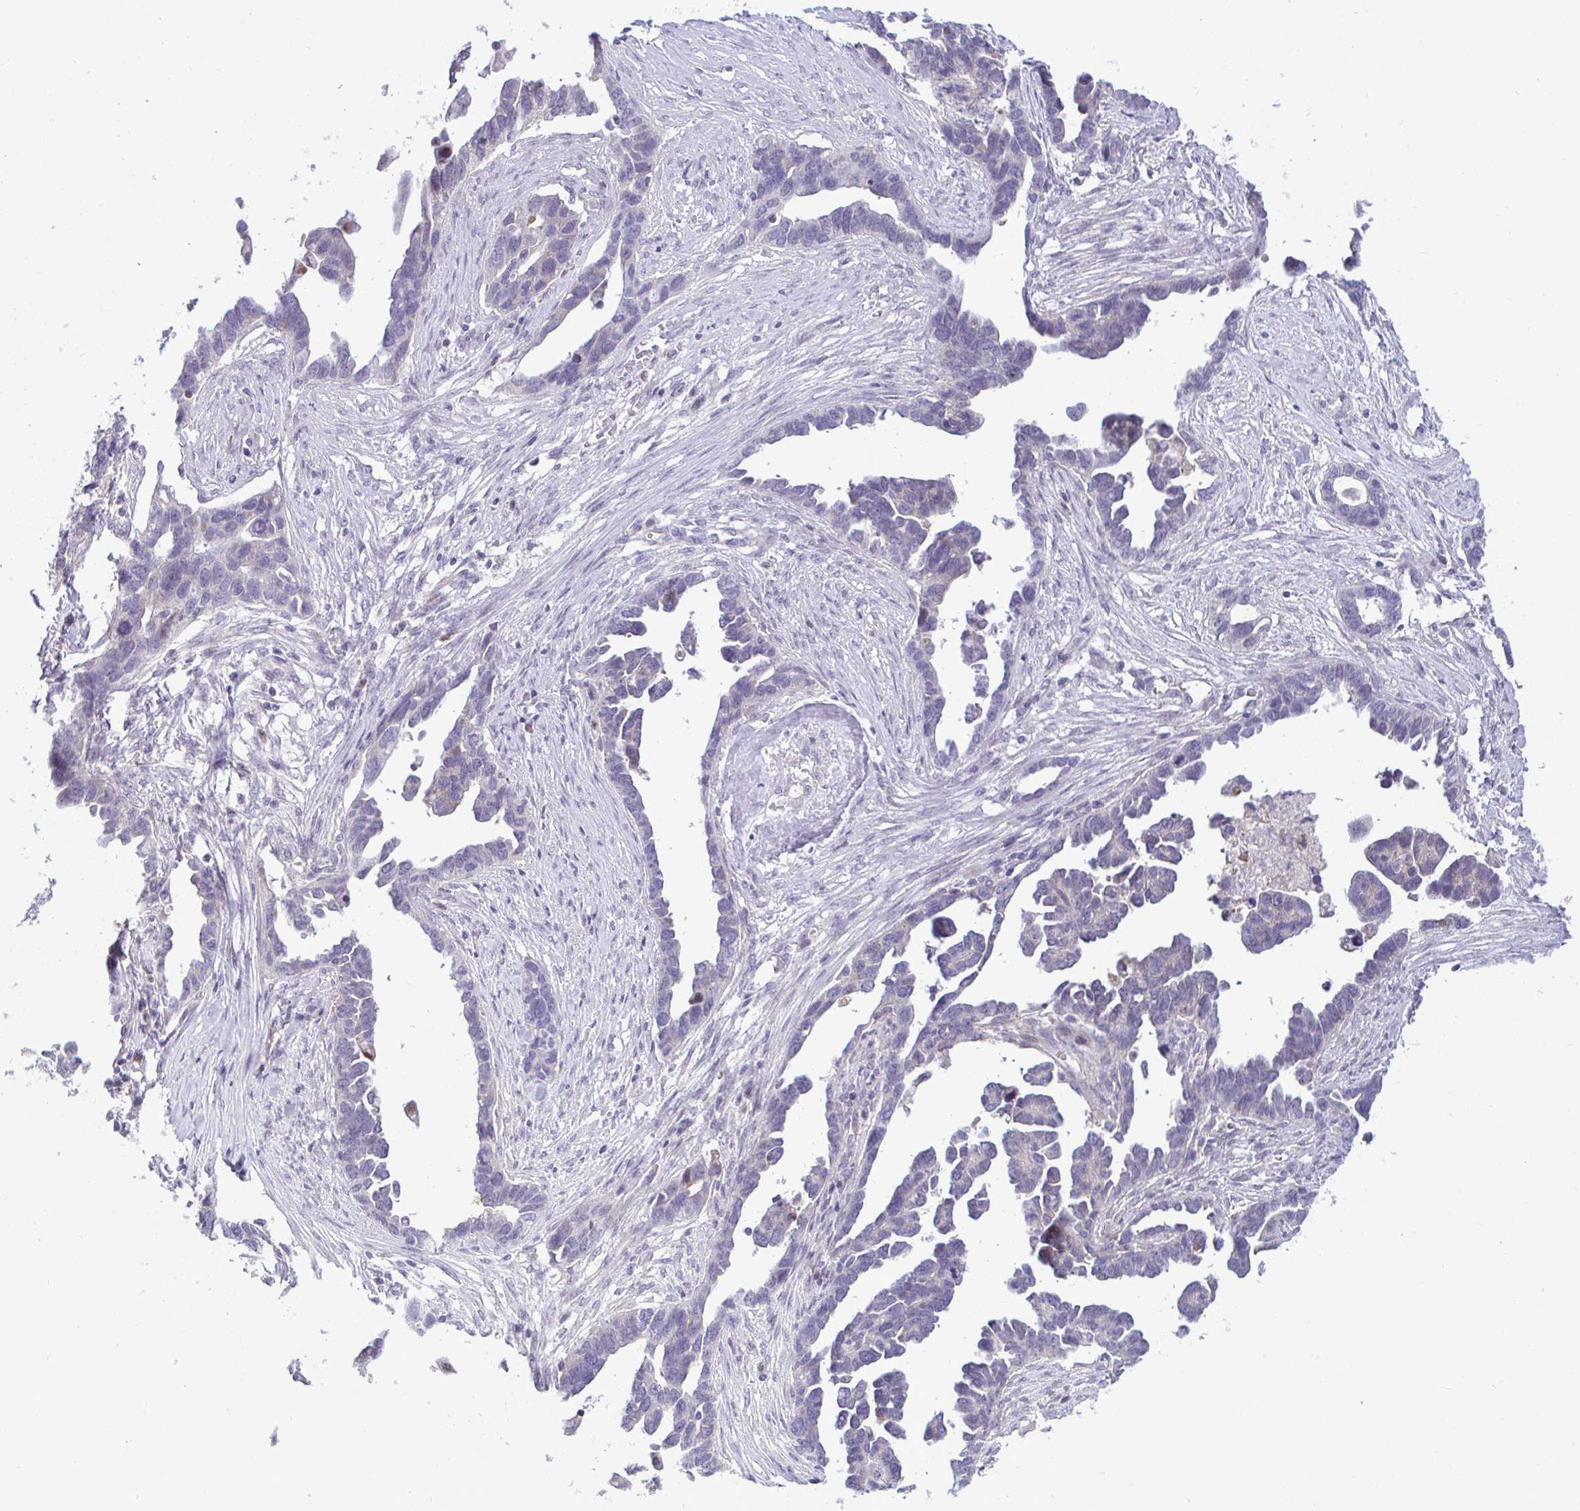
{"staining": {"intensity": "negative", "quantity": "none", "location": "none"}, "tissue": "ovarian cancer", "cell_type": "Tumor cells", "image_type": "cancer", "snomed": [{"axis": "morphology", "description": "Cystadenocarcinoma, serous, NOS"}, {"axis": "topography", "description": "Ovary"}], "caption": "DAB immunohistochemical staining of ovarian serous cystadenocarcinoma exhibits no significant positivity in tumor cells.", "gene": "EPOP", "patient": {"sex": "female", "age": 54}}